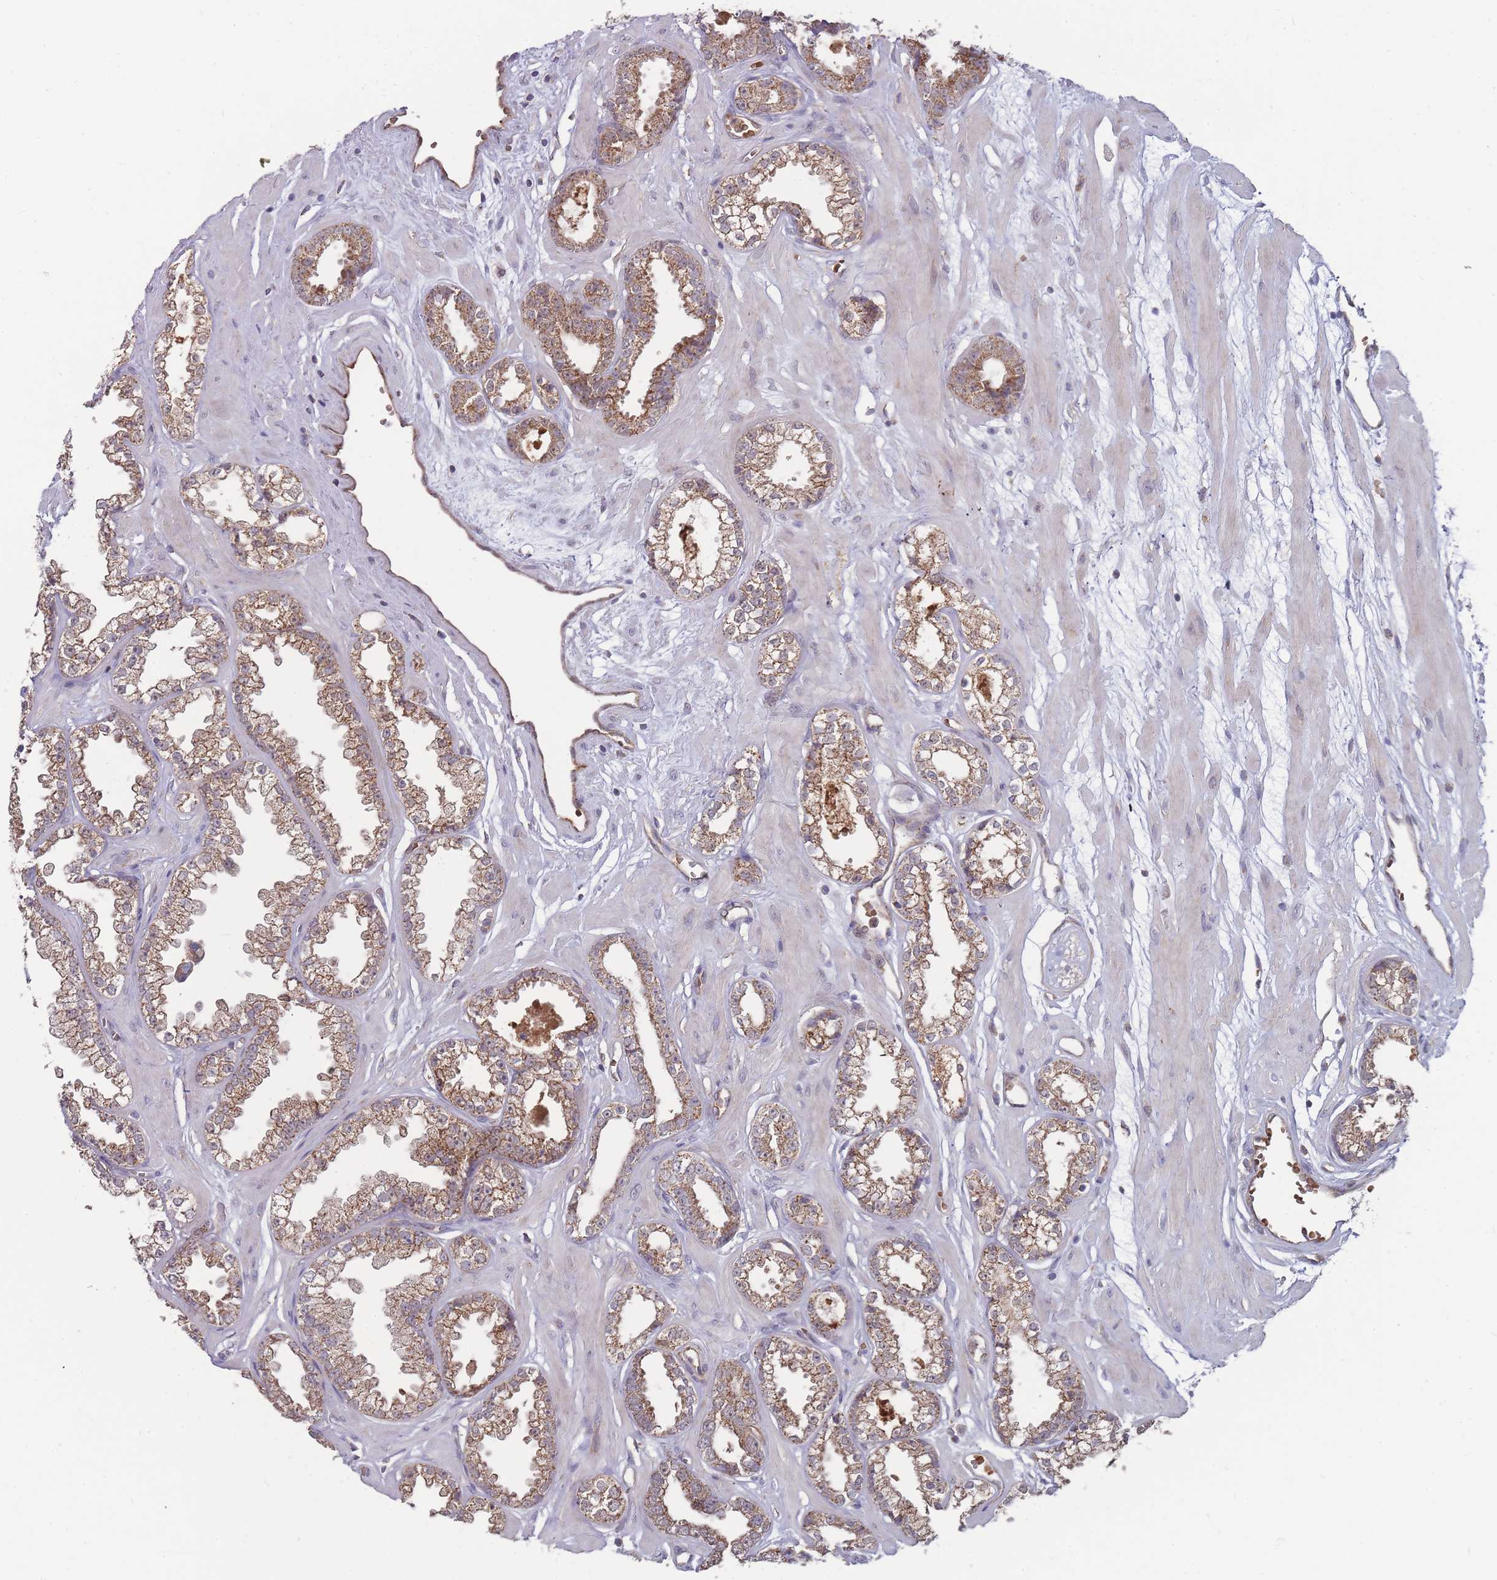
{"staining": {"intensity": "moderate", "quantity": ">75%", "location": "cytoplasmic/membranous"}, "tissue": "prostate cancer", "cell_type": "Tumor cells", "image_type": "cancer", "snomed": [{"axis": "morphology", "description": "Adenocarcinoma, Low grade"}, {"axis": "topography", "description": "Prostate"}], "caption": "Adenocarcinoma (low-grade) (prostate) stained with a brown dye reveals moderate cytoplasmic/membranous positive expression in approximately >75% of tumor cells.", "gene": "SLC35B4", "patient": {"sex": "male", "age": 60}}